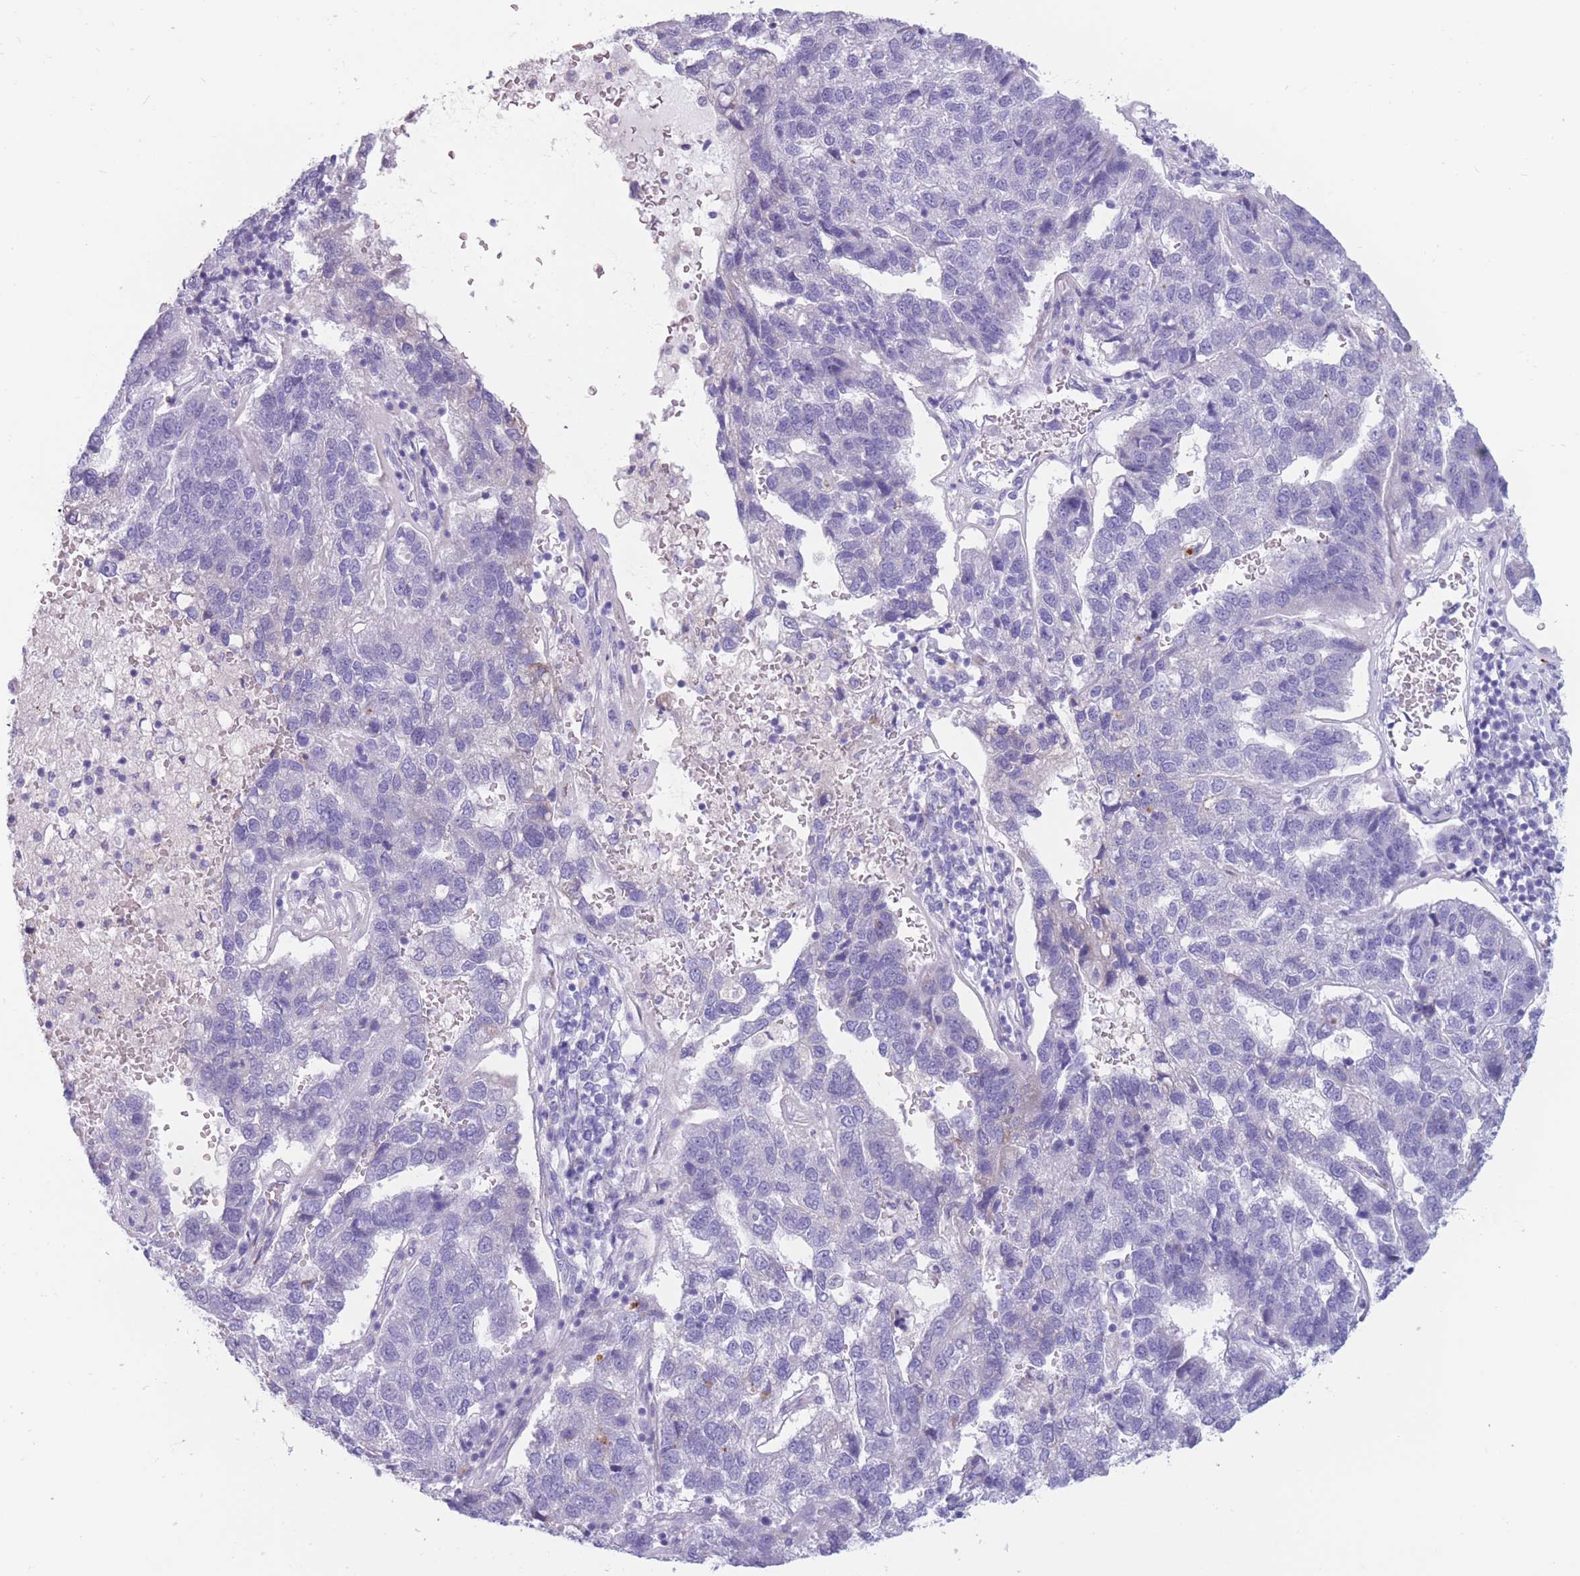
{"staining": {"intensity": "negative", "quantity": "none", "location": "none"}, "tissue": "pancreatic cancer", "cell_type": "Tumor cells", "image_type": "cancer", "snomed": [{"axis": "morphology", "description": "Adenocarcinoma, NOS"}, {"axis": "topography", "description": "Pancreas"}], "caption": "IHC of adenocarcinoma (pancreatic) displays no positivity in tumor cells.", "gene": "COL27A1", "patient": {"sex": "female", "age": 61}}